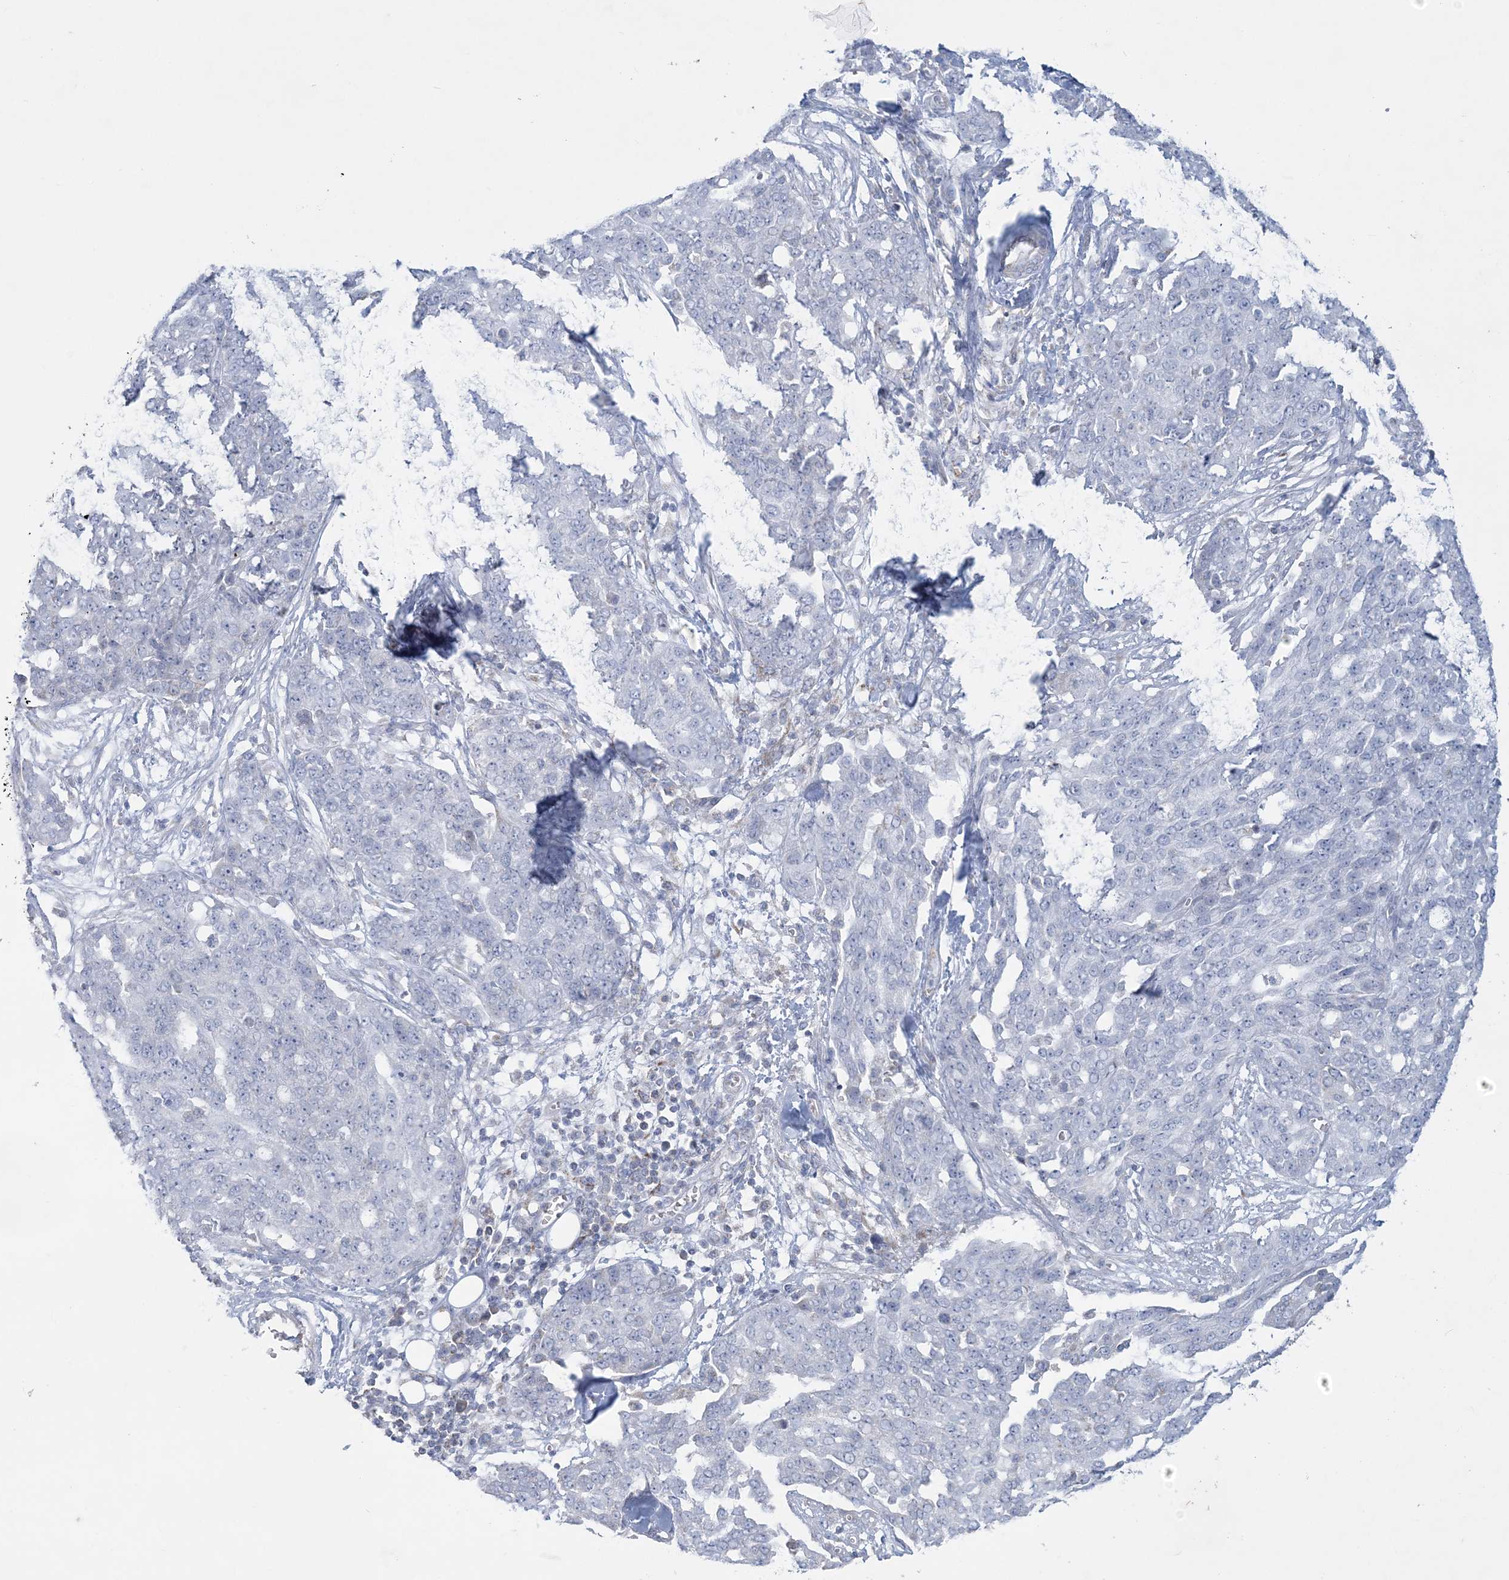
{"staining": {"intensity": "negative", "quantity": "none", "location": "none"}, "tissue": "ovarian cancer", "cell_type": "Tumor cells", "image_type": "cancer", "snomed": [{"axis": "morphology", "description": "Cystadenocarcinoma, serous, NOS"}, {"axis": "topography", "description": "Soft tissue"}, {"axis": "topography", "description": "Ovary"}], "caption": "High magnification brightfield microscopy of ovarian serous cystadenocarcinoma stained with DAB (3,3'-diaminobenzidine) (brown) and counterstained with hematoxylin (blue): tumor cells show no significant positivity.", "gene": "TBC1D7", "patient": {"sex": "female", "age": 57}}